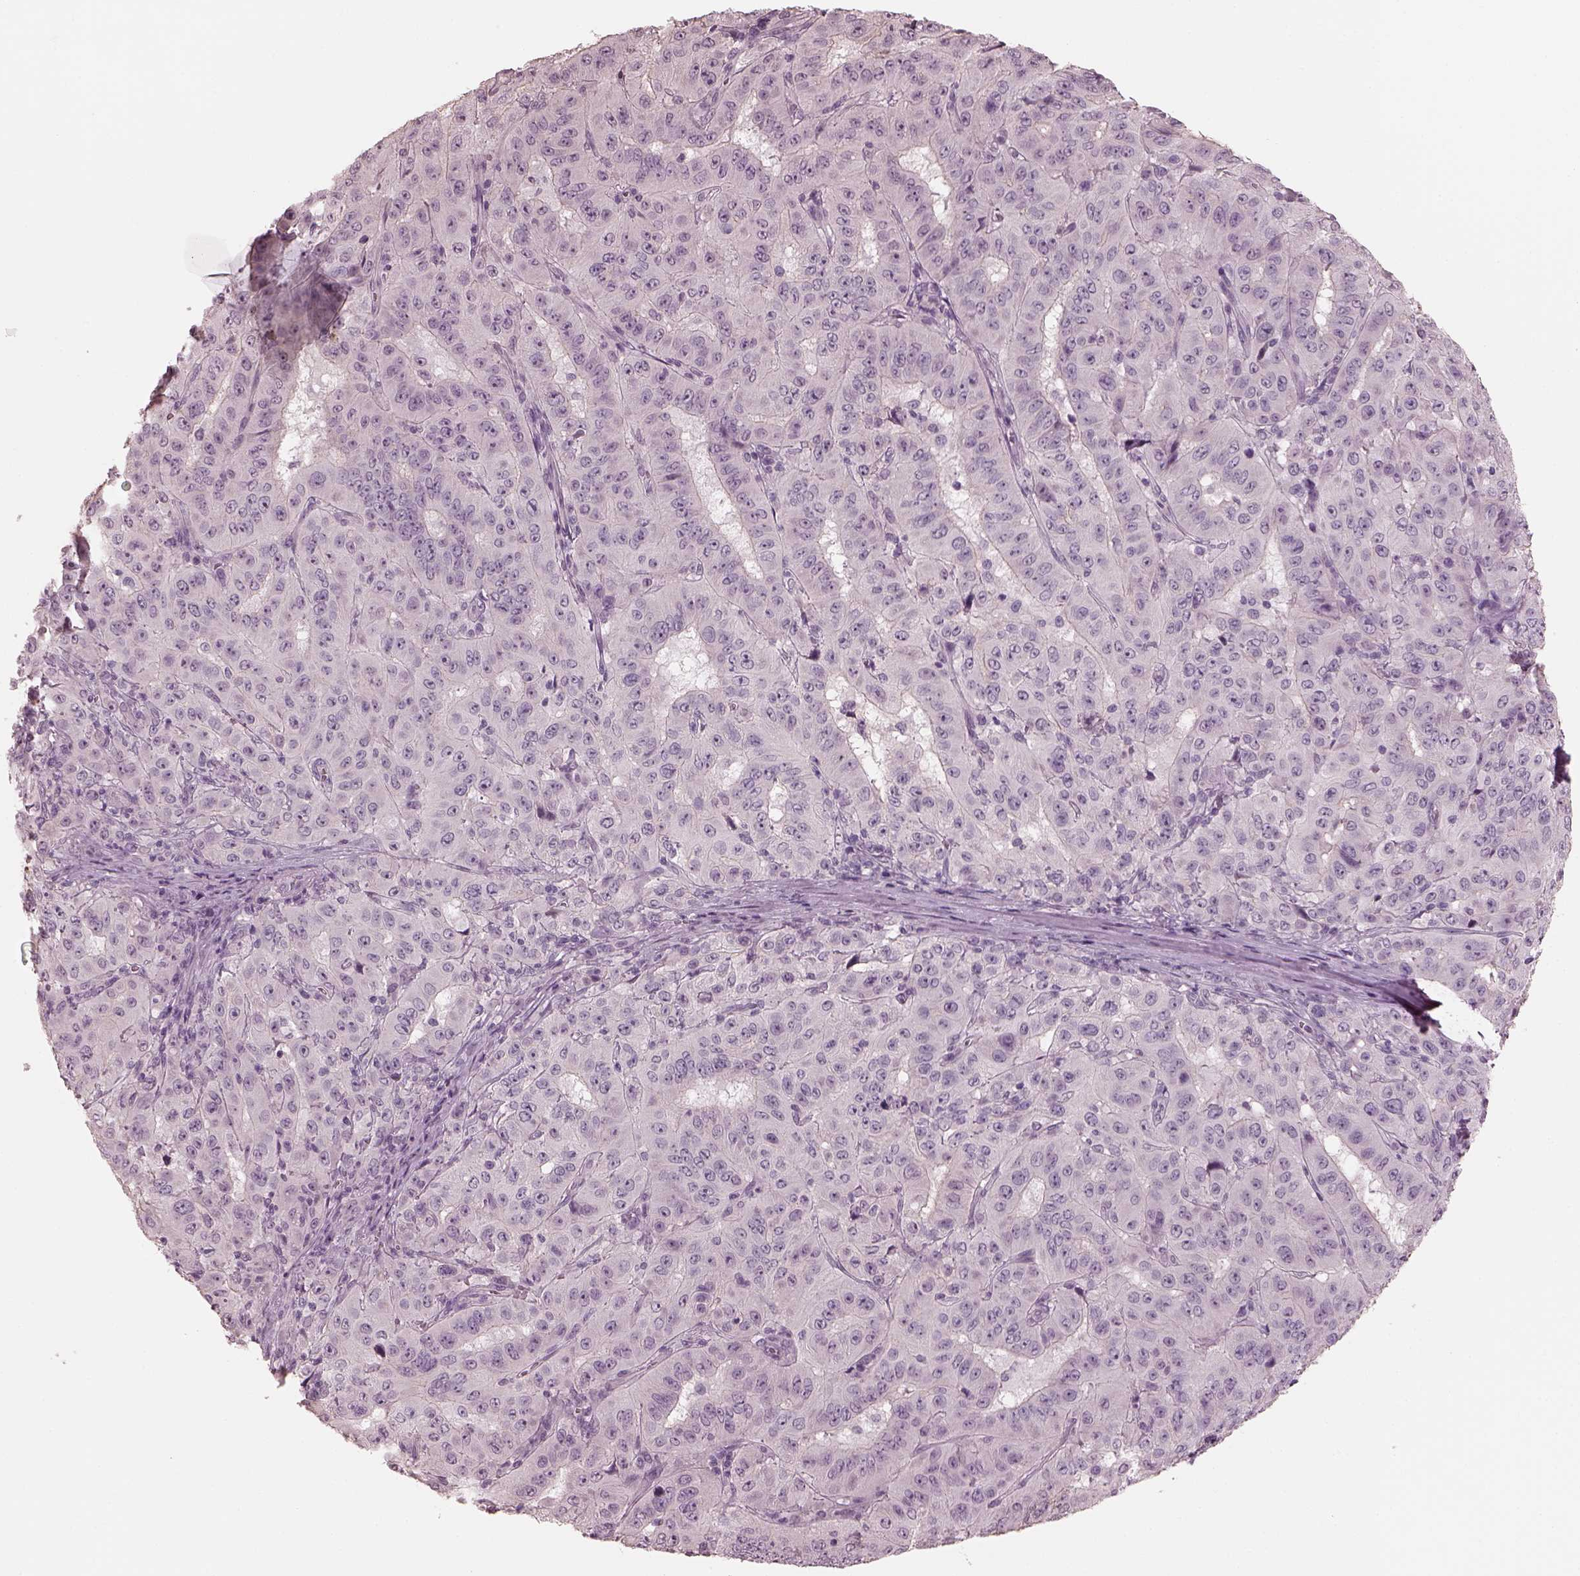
{"staining": {"intensity": "negative", "quantity": "none", "location": "none"}, "tissue": "pancreatic cancer", "cell_type": "Tumor cells", "image_type": "cancer", "snomed": [{"axis": "morphology", "description": "Adenocarcinoma, NOS"}, {"axis": "topography", "description": "Pancreas"}], "caption": "Micrograph shows no significant protein positivity in tumor cells of adenocarcinoma (pancreatic). (DAB (3,3'-diaminobenzidine) immunohistochemistry (IHC) visualized using brightfield microscopy, high magnification).", "gene": "OPTC", "patient": {"sex": "male", "age": 63}}